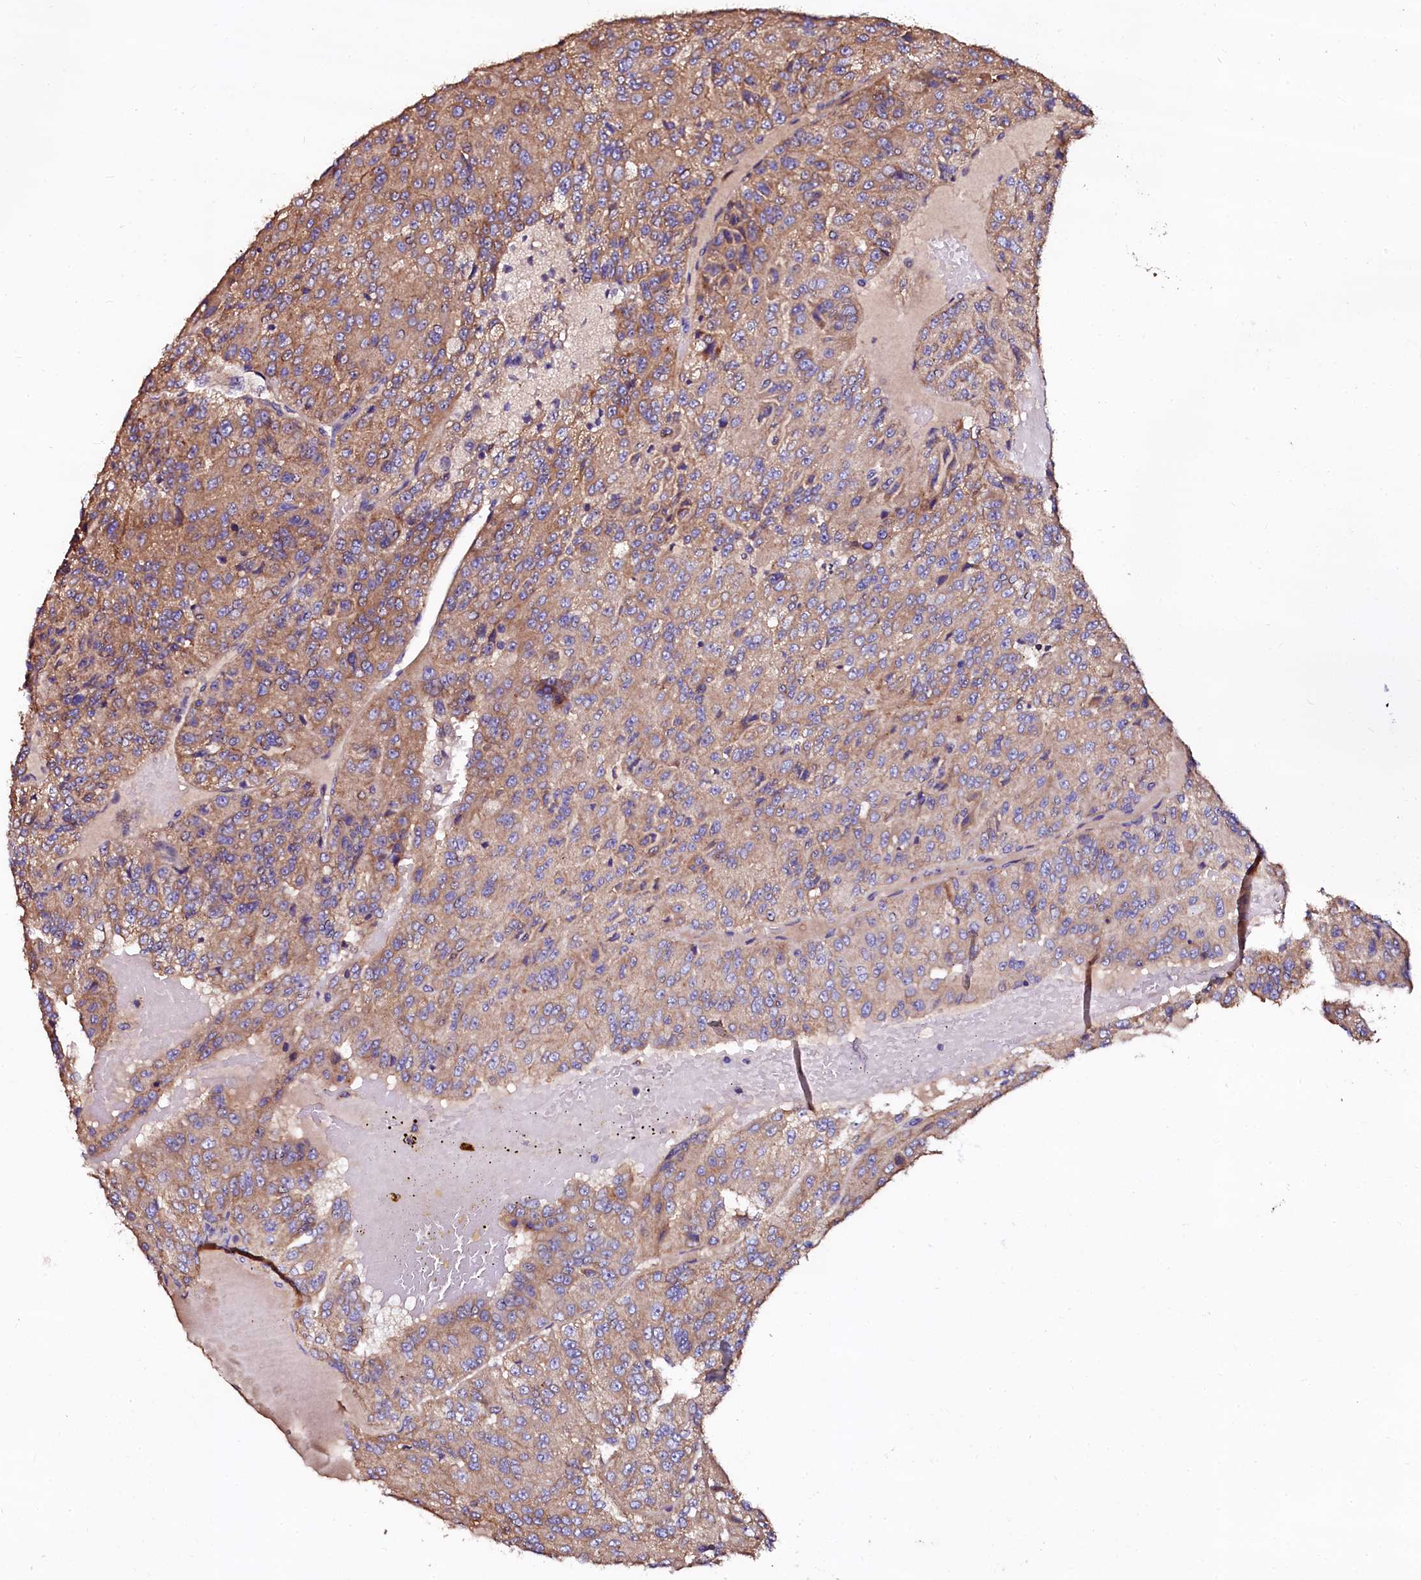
{"staining": {"intensity": "moderate", "quantity": ">75%", "location": "cytoplasmic/membranous"}, "tissue": "renal cancer", "cell_type": "Tumor cells", "image_type": "cancer", "snomed": [{"axis": "morphology", "description": "Adenocarcinoma, NOS"}, {"axis": "topography", "description": "Kidney"}], "caption": "Adenocarcinoma (renal) tissue shows moderate cytoplasmic/membranous expression in about >75% of tumor cells", "gene": "APPL2", "patient": {"sex": "female", "age": 63}}